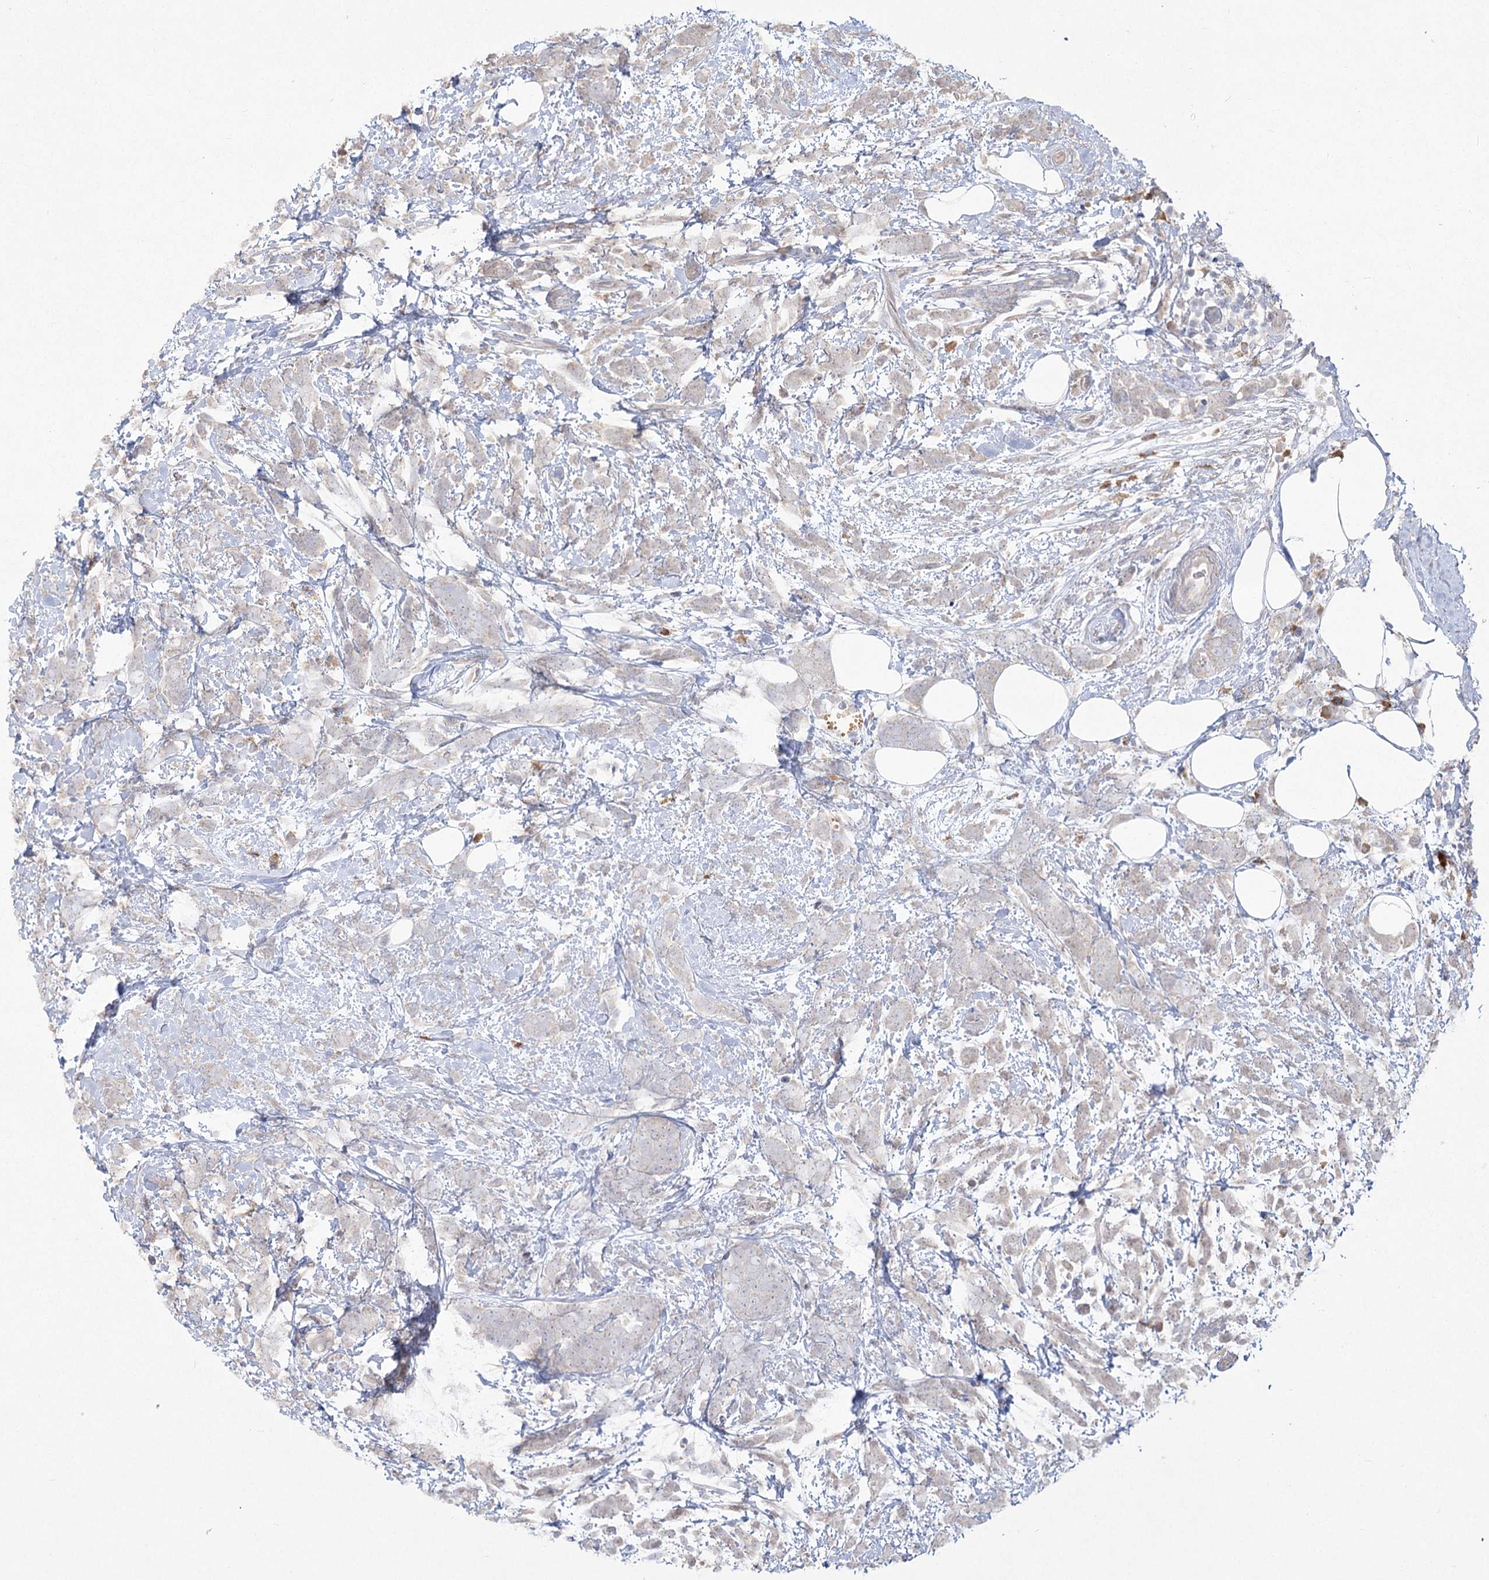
{"staining": {"intensity": "negative", "quantity": "none", "location": "none"}, "tissue": "breast cancer", "cell_type": "Tumor cells", "image_type": "cancer", "snomed": [{"axis": "morphology", "description": "Lobular carcinoma"}, {"axis": "topography", "description": "Breast"}], "caption": "IHC photomicrograph of neoplastic tissue: breast cancer (lobular carcinoma) stained with DAB (3,3'-diaminobenzidine) exhibits no significant protein positivity in tumor cells.", "gene": "CAMTA1", "patient": {"sex": "female", "age": 58}}